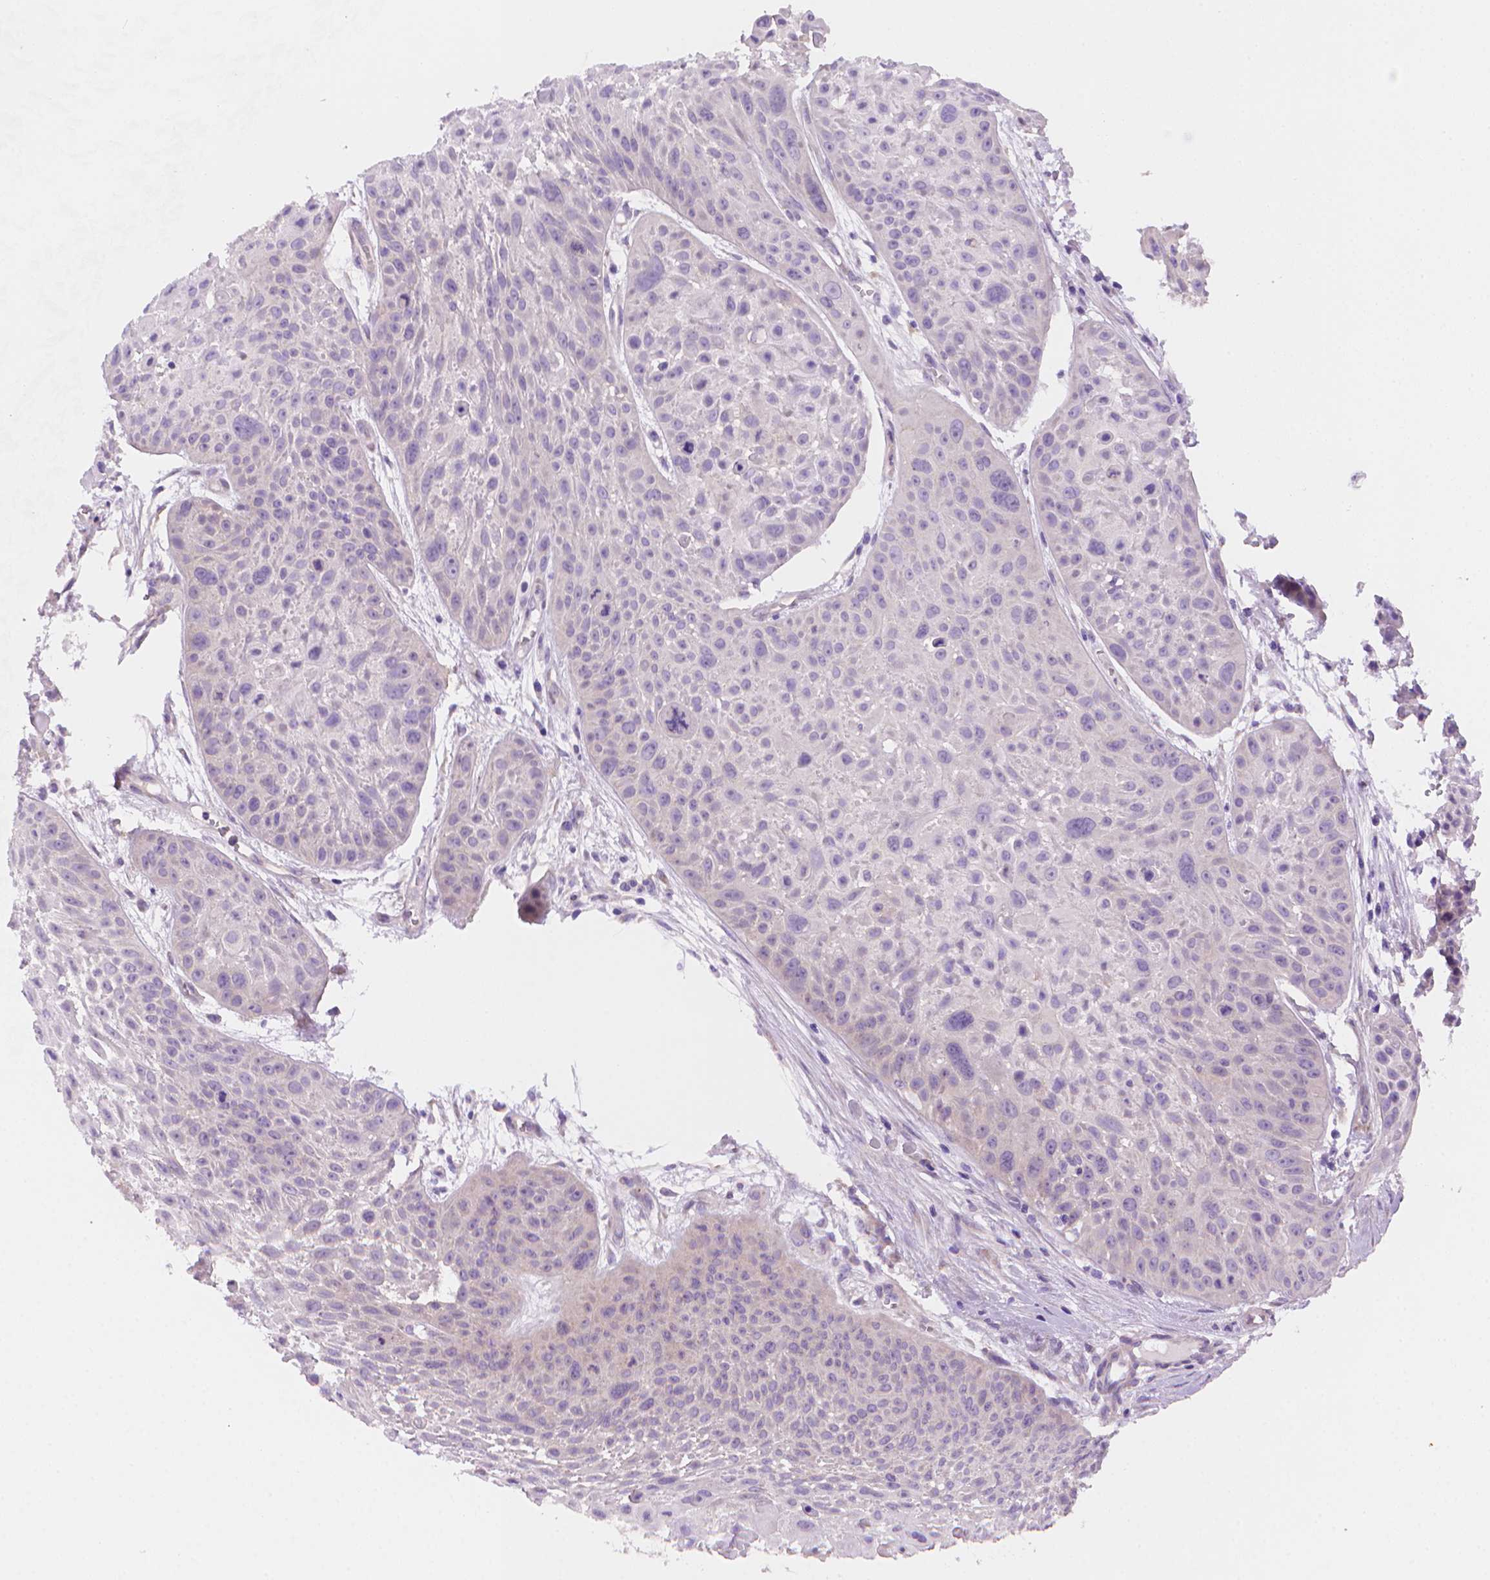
{"staining": {"intensity": "negative", "quantity": "none", "location": "none"}, "tissue": "skin cancer", "cell_type": "Tumor cells", "image_type": "cancer", "snomed": [{"axis": "morphology", "description": "Squamous cell carcinoma, NOS"}, {"axis": "topography", "description": "Skin"}, {"axis": "topography", "description": "Anal"}], "caption": "Tumor cells show no significant positivity in squamous cell carcinoma (skin). (DAB IHC, high magnification).", "gene": "AMMECR1", "patient": {"sex": "female", "age": 75}}